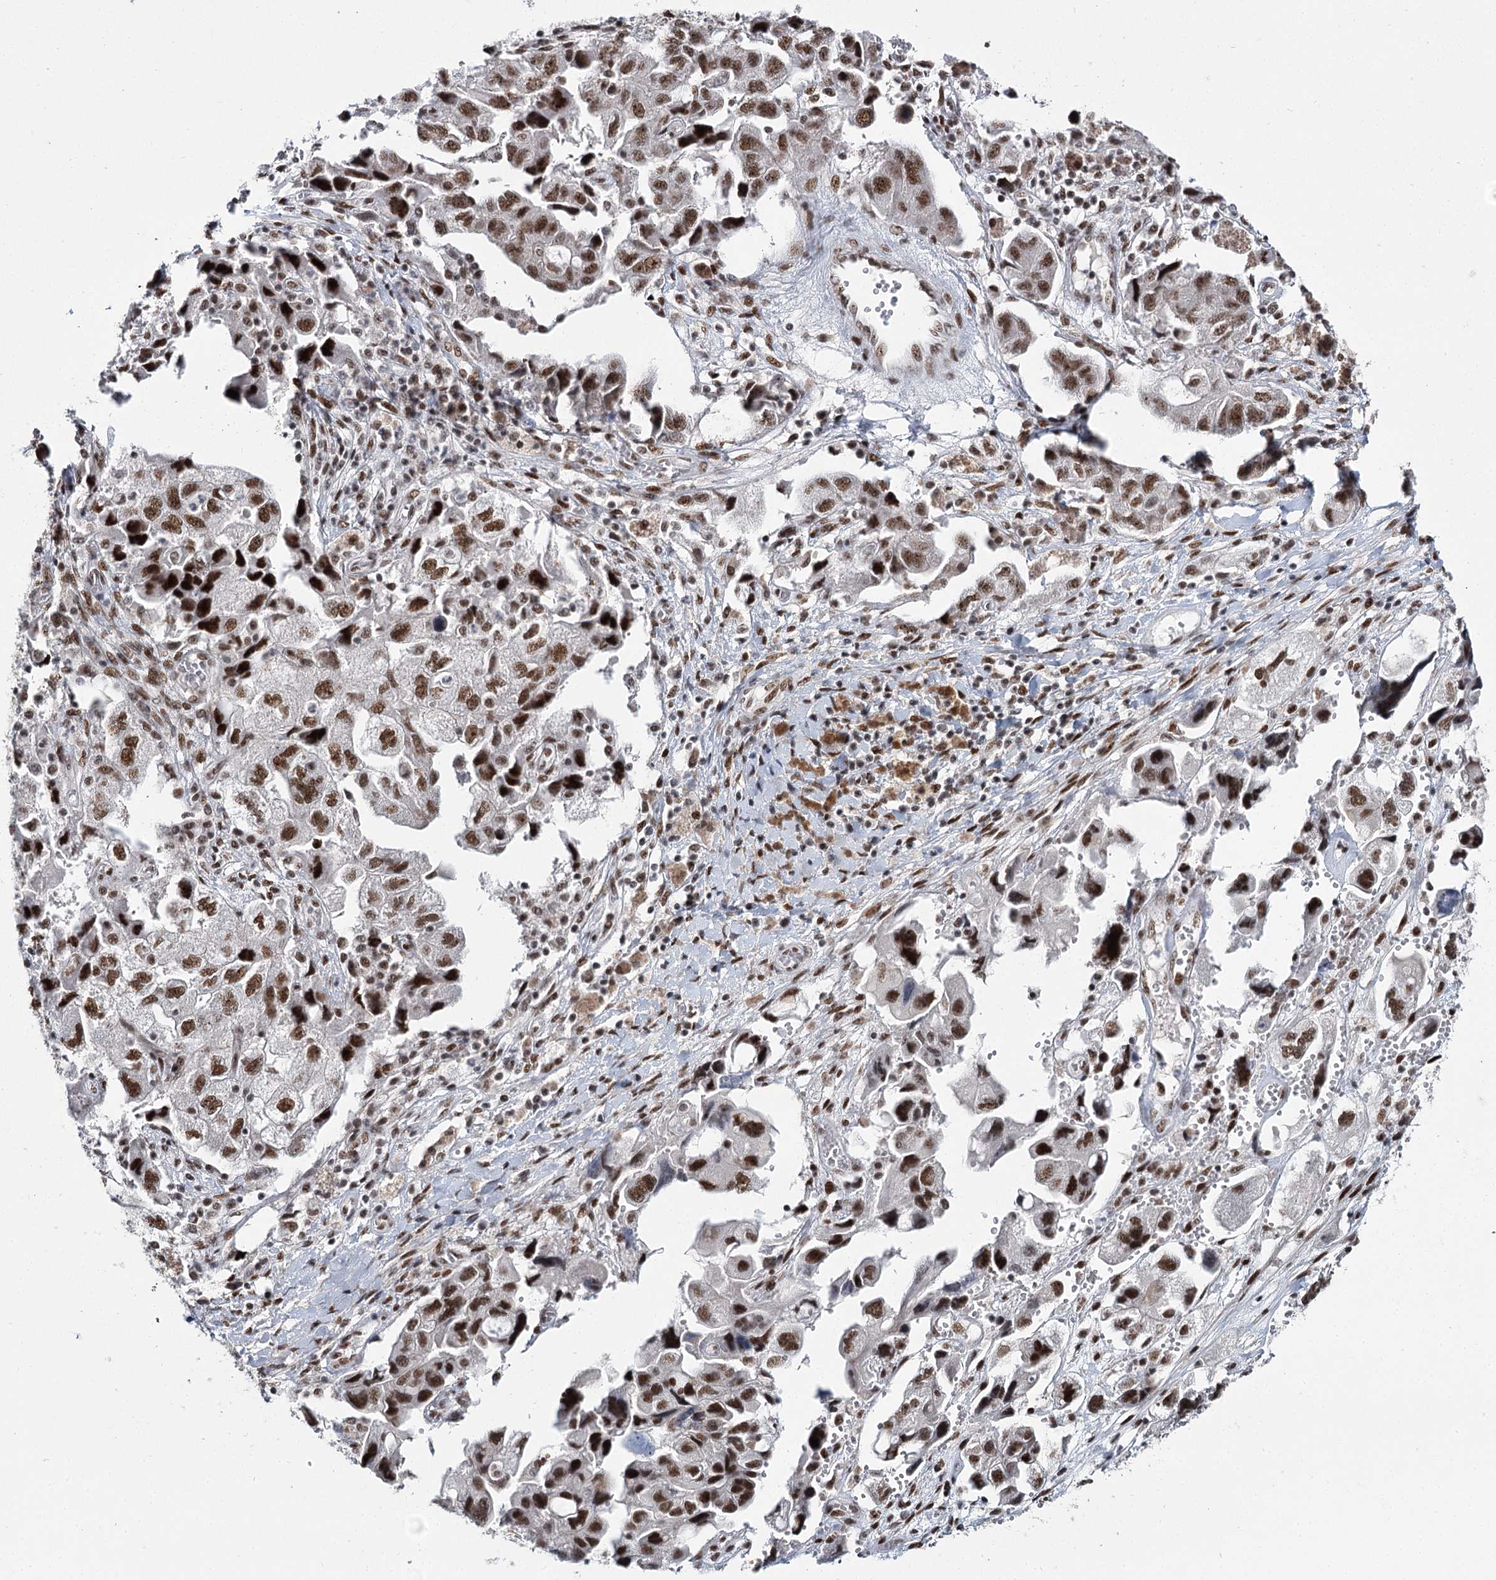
{"staining": {"intensity": "strong", "quantity": ">75%", "location": "nuclear"}, "tissue": "ovarian cancer", "cell_type": "Tumor cells", "image_type": "cancer", "snomed": [{"axis": "morphology", "description": "Carcinoma, NOS"}, {"axis": "morphology", "description": "Cystadenocarcinoma, serous, NOS"}, {"axis": "topography", "description": "Ovary"}], "caption": "Ovarian cancer stained with a protein marker reveals strong staining in tumor cells.", "gene": "SCAF8", "patient": {"sex": "female", "age": 69}}